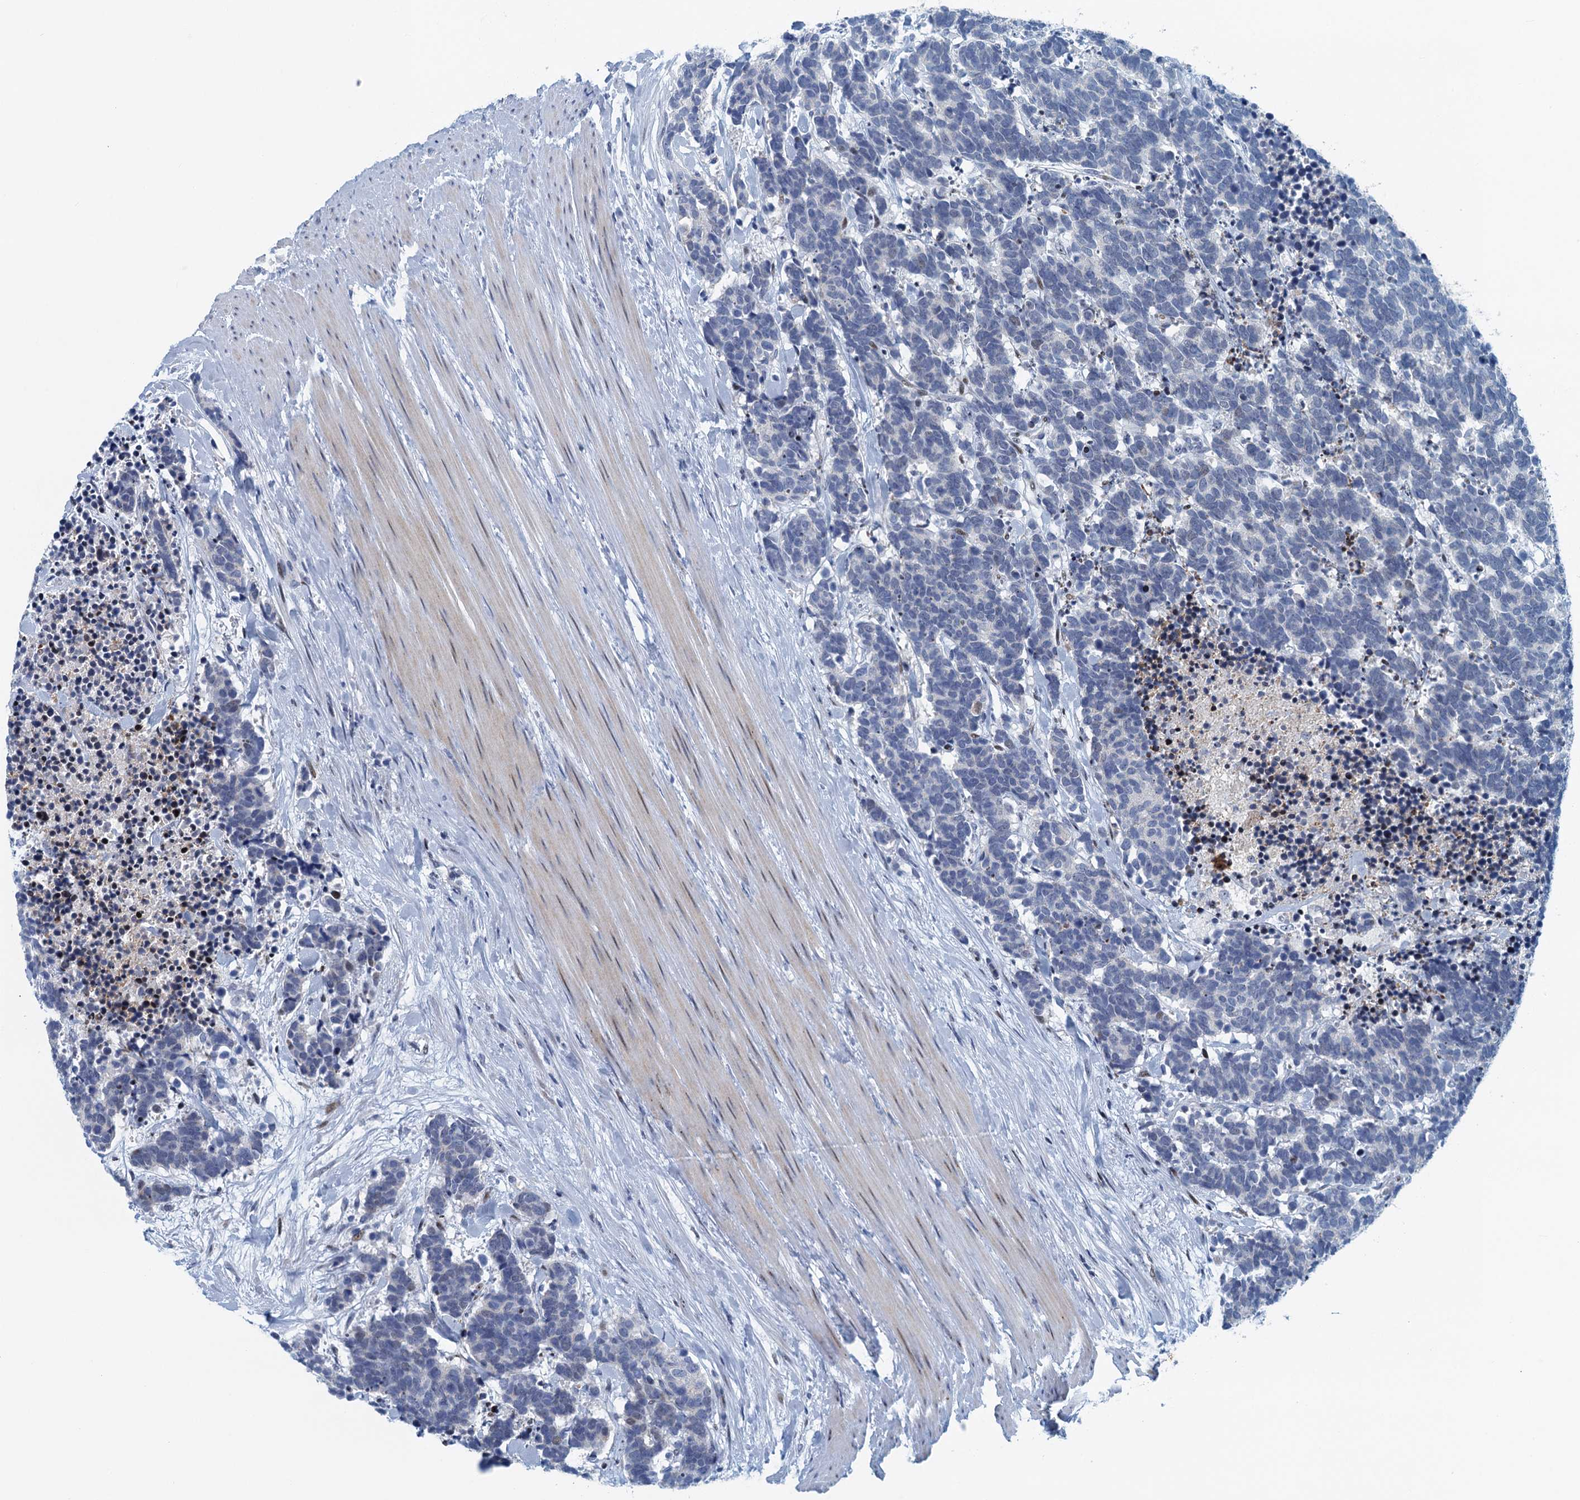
{"staining": {"intensity": "weak", "quantity": "<25%", "location": "nuclear"}, "tissue": "carcinoid", "cell_type": "Tumor cells", "image_type": "cancer", "snomed": [{"axis": "morphology", "description": "Carcinoma, NOS"}, {"axis": "morphology", "description": "Carcinoid, malignant, NOS"}, {"axis": "topography", "description": "Prostate"}], "caption": "Tumor cells are negative for protein expression in human carcinoid.", "gene": "ANKRD13D", "patient": {"sex": "male", "age": 57}}